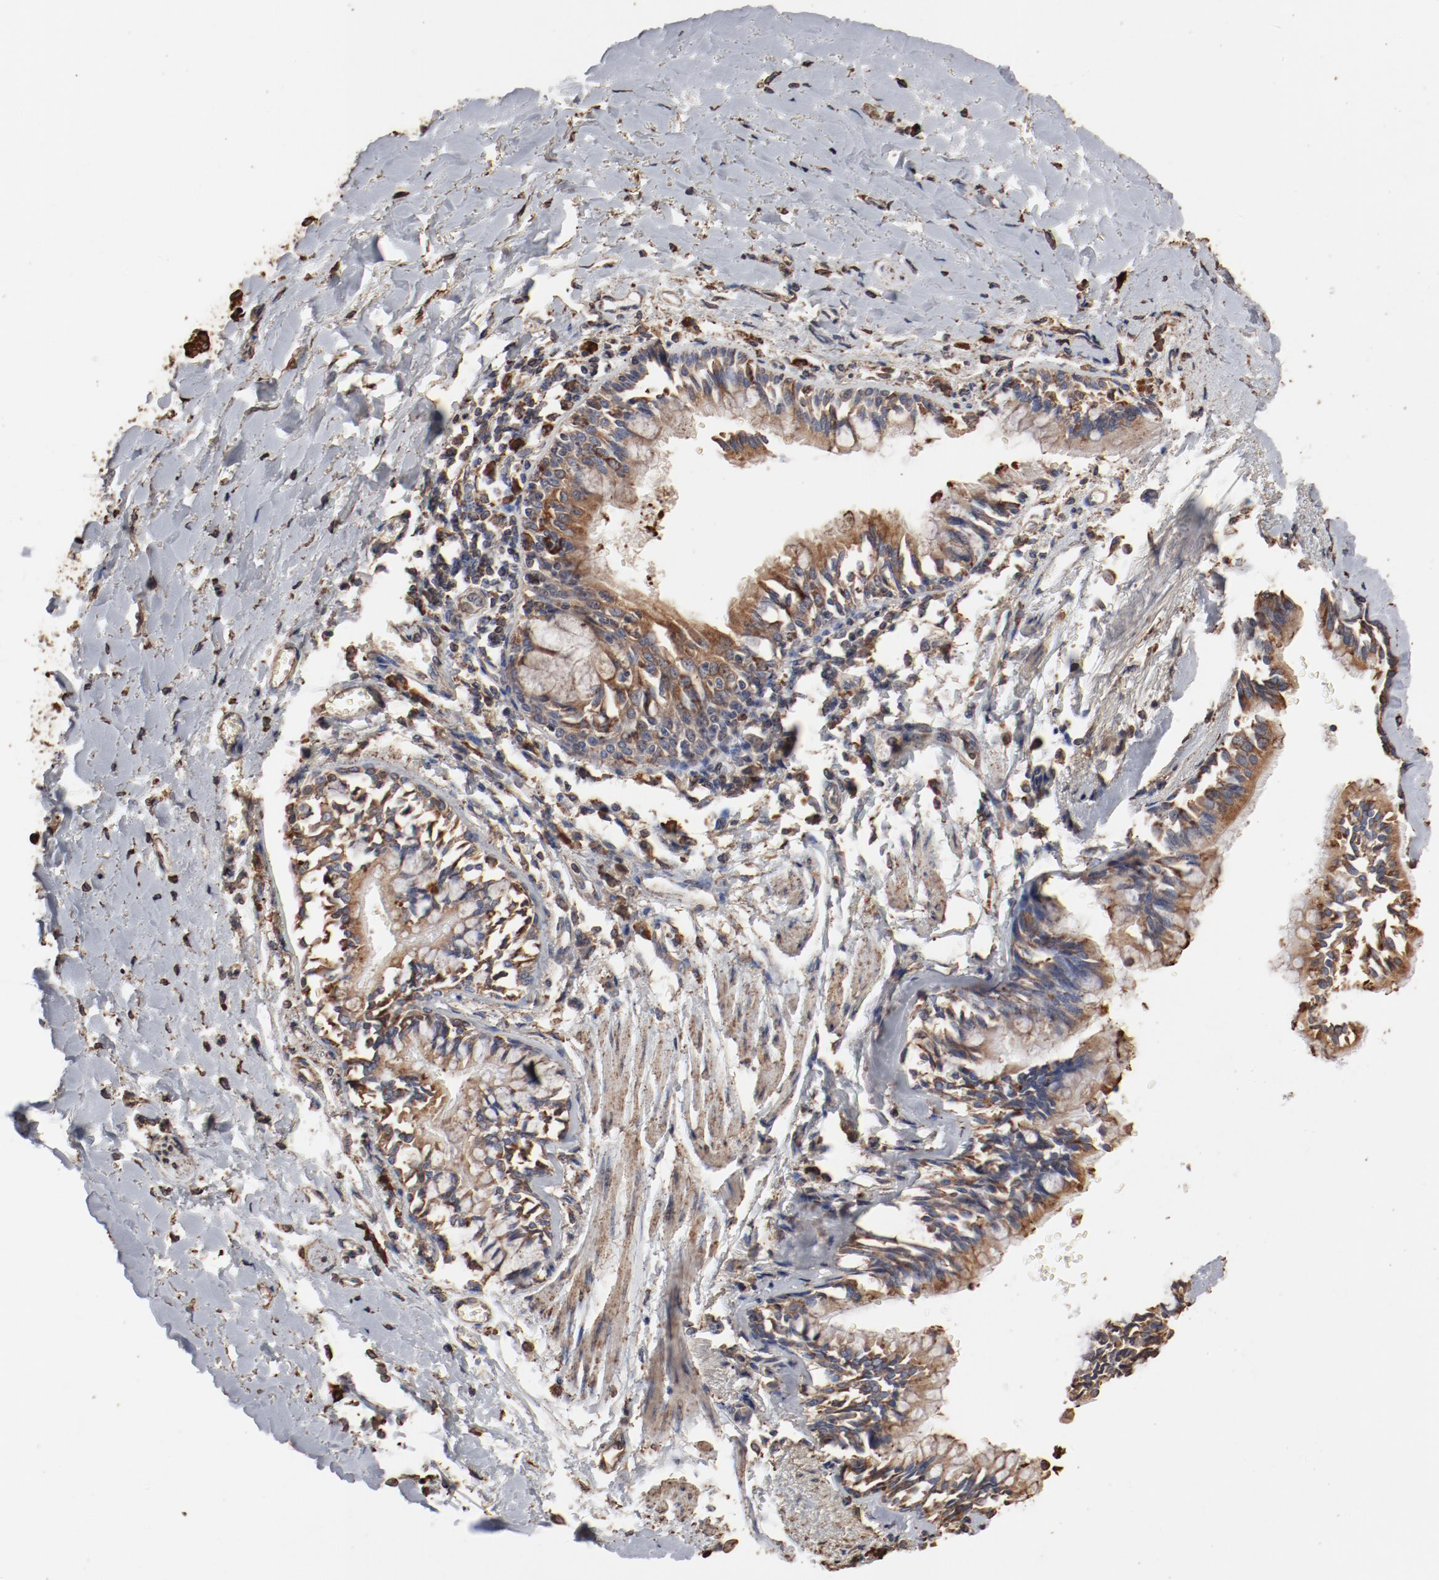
{"staining": {"intensity": "moderate", "quantity": ">75%", "location": "cytoplasmic/membranous"}, "tissue": "bronchus", "cell_type": "Respiratory epithelial cells", "image_type": "normal", "snomed": [{"axis": "morphology", "description": "Normal tissue, NOS"}, {"axis": "topography", "description": "Bronchus"}, {"axis": "topography", "description": "Lung"}], "caption": "High-magnification brightfield microscopy of unremarkable bronchus stained with DAB (brown) and counterstained with hematoxylin (blue). respiratory epithelial cells exhibit moderate cytoplasmic/membranous staining is appreciated in approximately>75% of cells.", "gene": "PDIA3", "patient": {"sex": "female", "age": 56}}